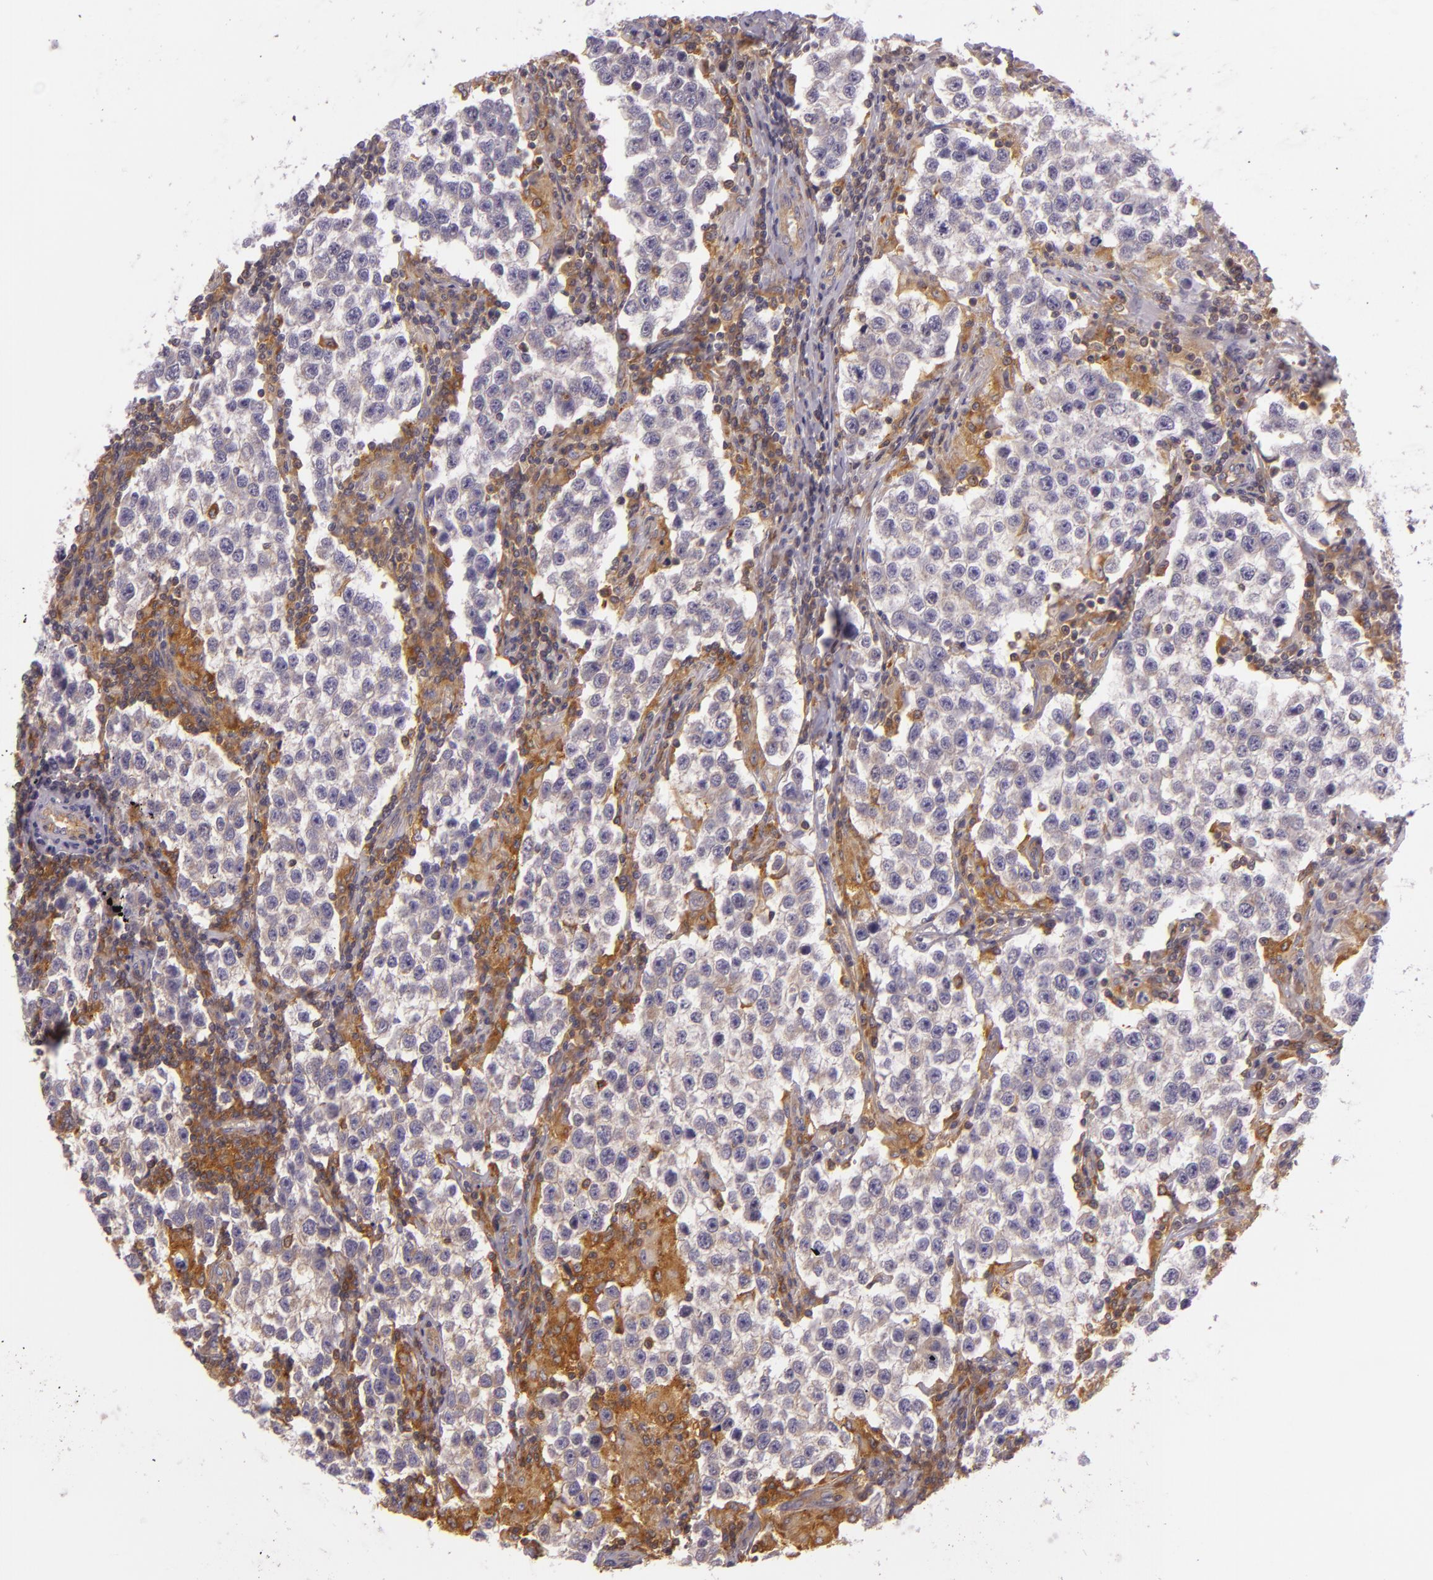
{"staining": {"intensity": "weak", "quantity": "<25%", "location": "cytoplasmic/membranous"}, "tissue": "testis cancer", "cell_type": "Tumor cells", "image_type": "cancer", "snomed": [{"axis": "morphology", "description": "Seminoma, NOS"}, {"axis": "topography", "description": "Testis"}], "caption": "DAB immunohistochemical staining of testis cancer (seminoma) reveals no significant positivity in tumor cells.", "gene": "TLN1", "patient": {"sex": "male", "age": 36}}